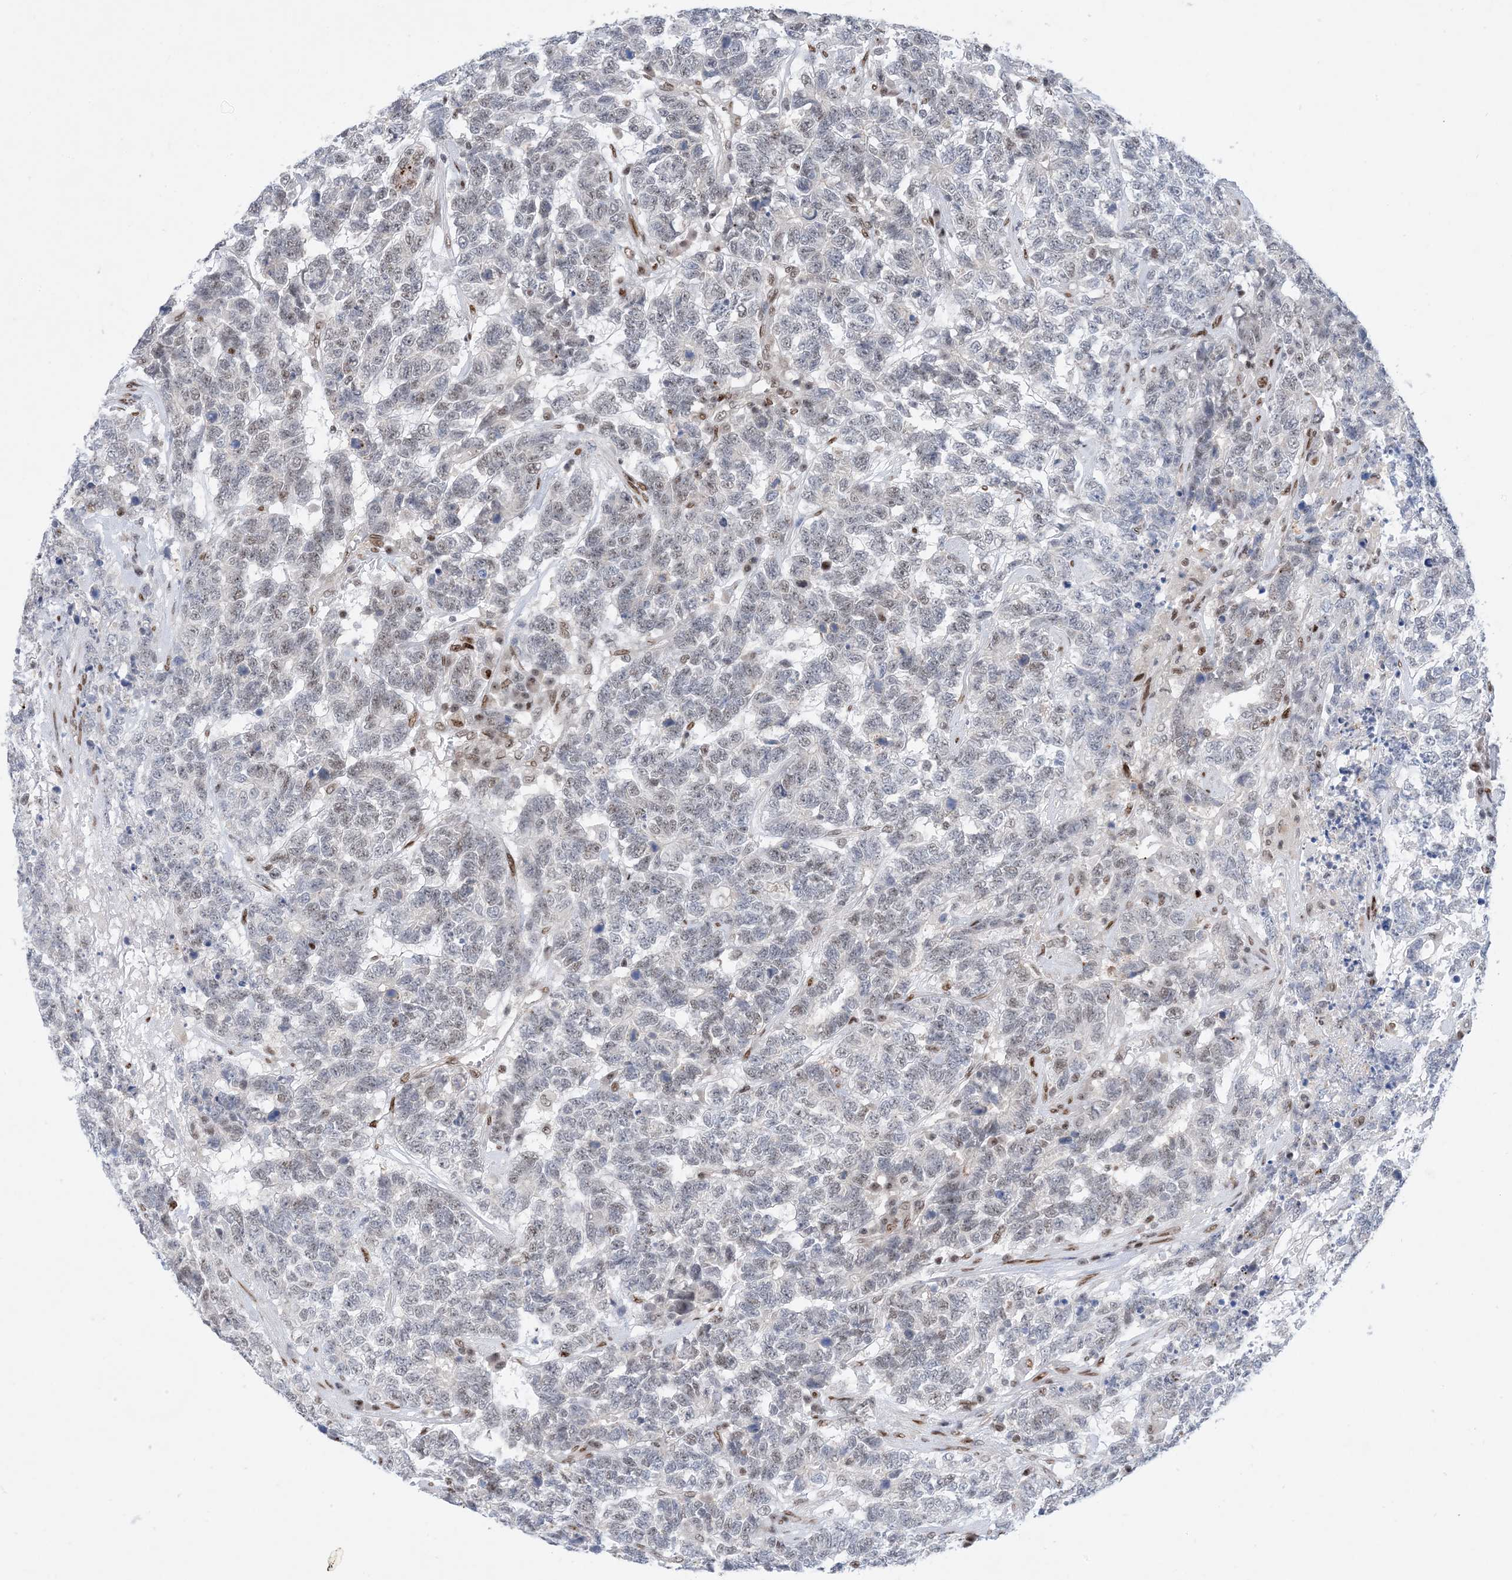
{"staining": {"intensity": "negative", "quantity": "none", "location": "none"}, "tissue": "testis cancer", "cell_type": "Tumor cells", "image_type": "cancer", "snomed": [{"axis": "morphology", "description": "Carcinoma, Embryonal, NOS"}, {"axis": "topography", "description": "Testis"}], "caption": "A high-resolution image shows immunohistochemistry staining of testis cancer, which shows no significant positivity in tumor cells.", "gene": "TSPYL1", "patient": {"sex": "male", "age": 26}}